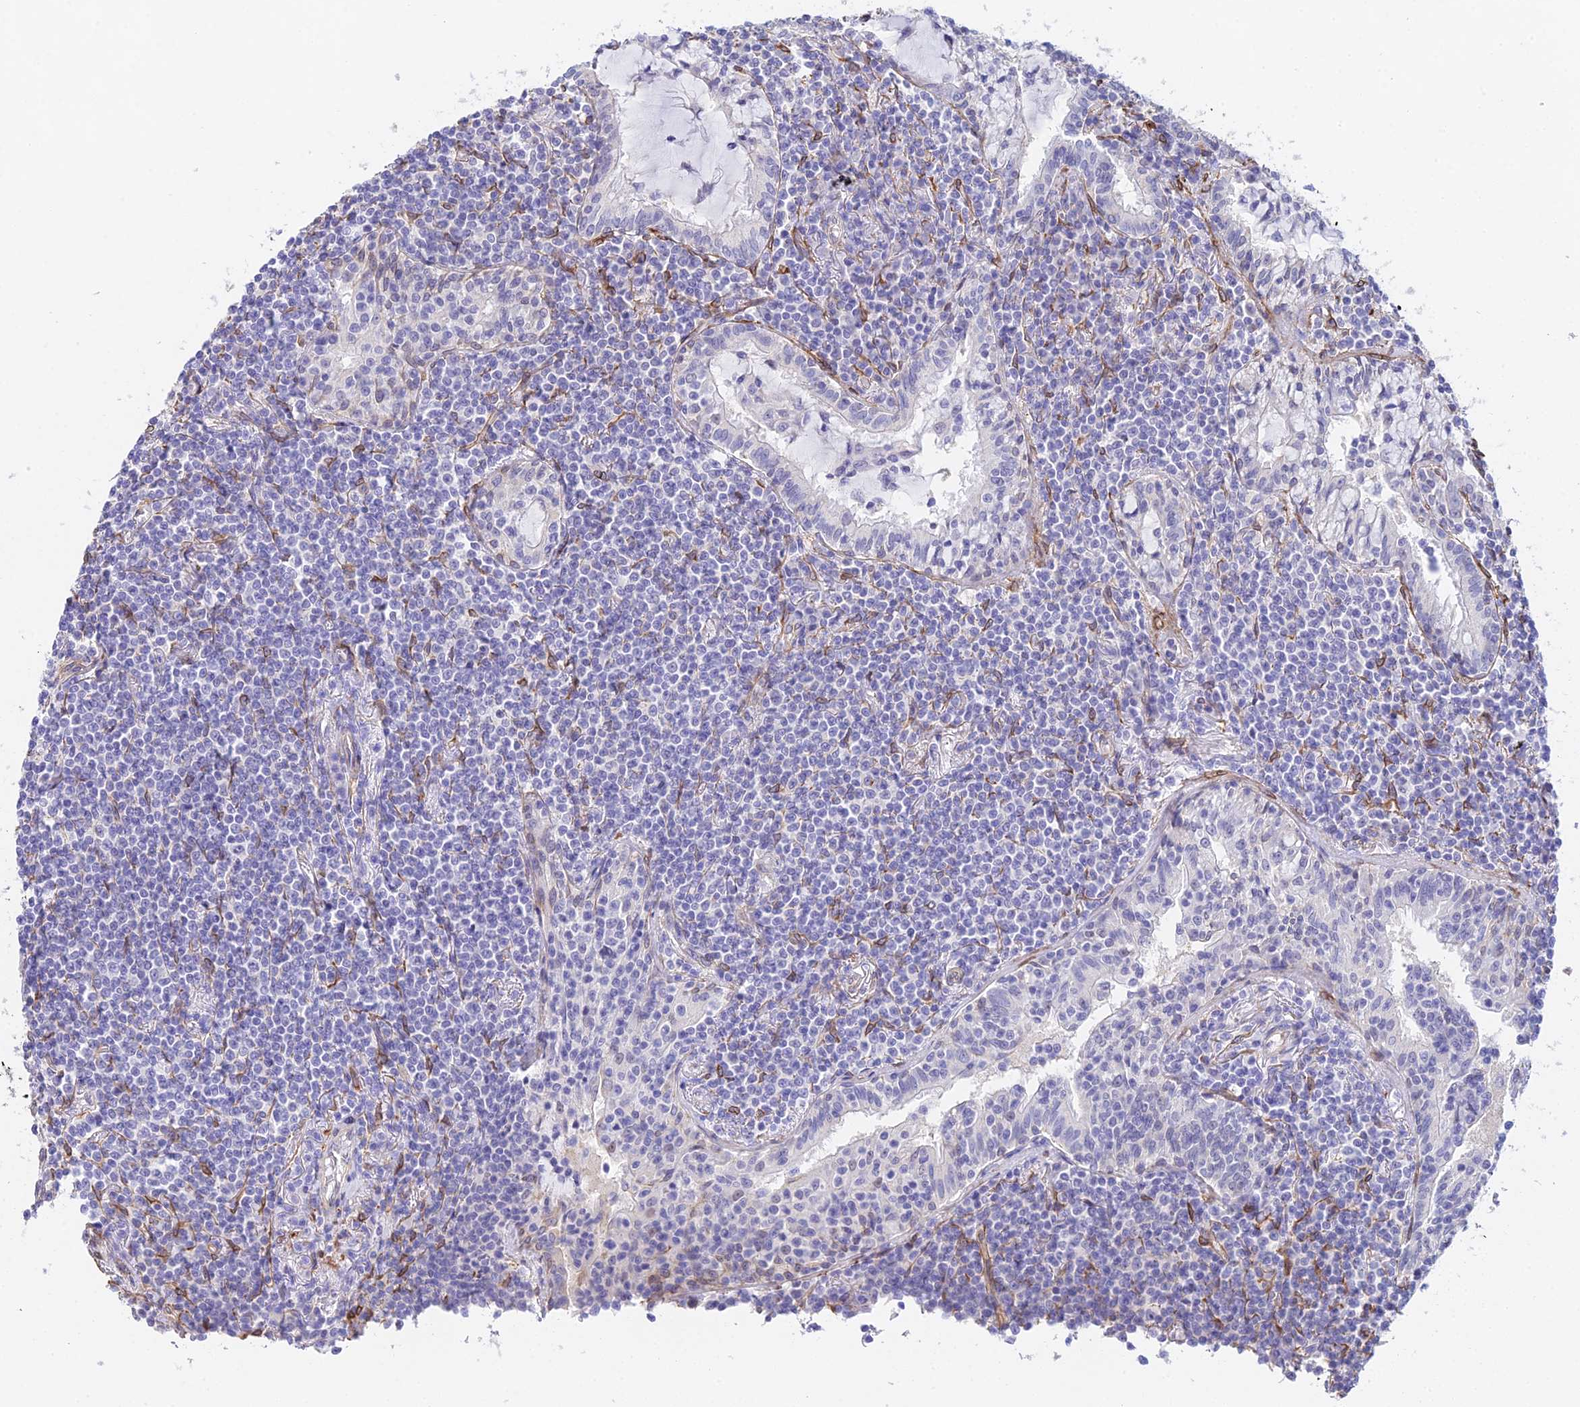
{"staining": {"intensity": "negative", "quantity": "none", "location": "none"}, "tissue": "lymphoma", "cell_type": "Tumor cells", "image_type": "cancer", "snomed": [{"axis": "morphology", "description": "Malignant lymphoma, non-Hodgkin's type, Low grade"}, {"axis": "topography", "description": "Lung"}], "caption": "Photomicrograph shows no significant protein expression in tumor cells of lymphoma.", "gene": "MXRA7", "patient": {"sex": "female", "age": 71}}